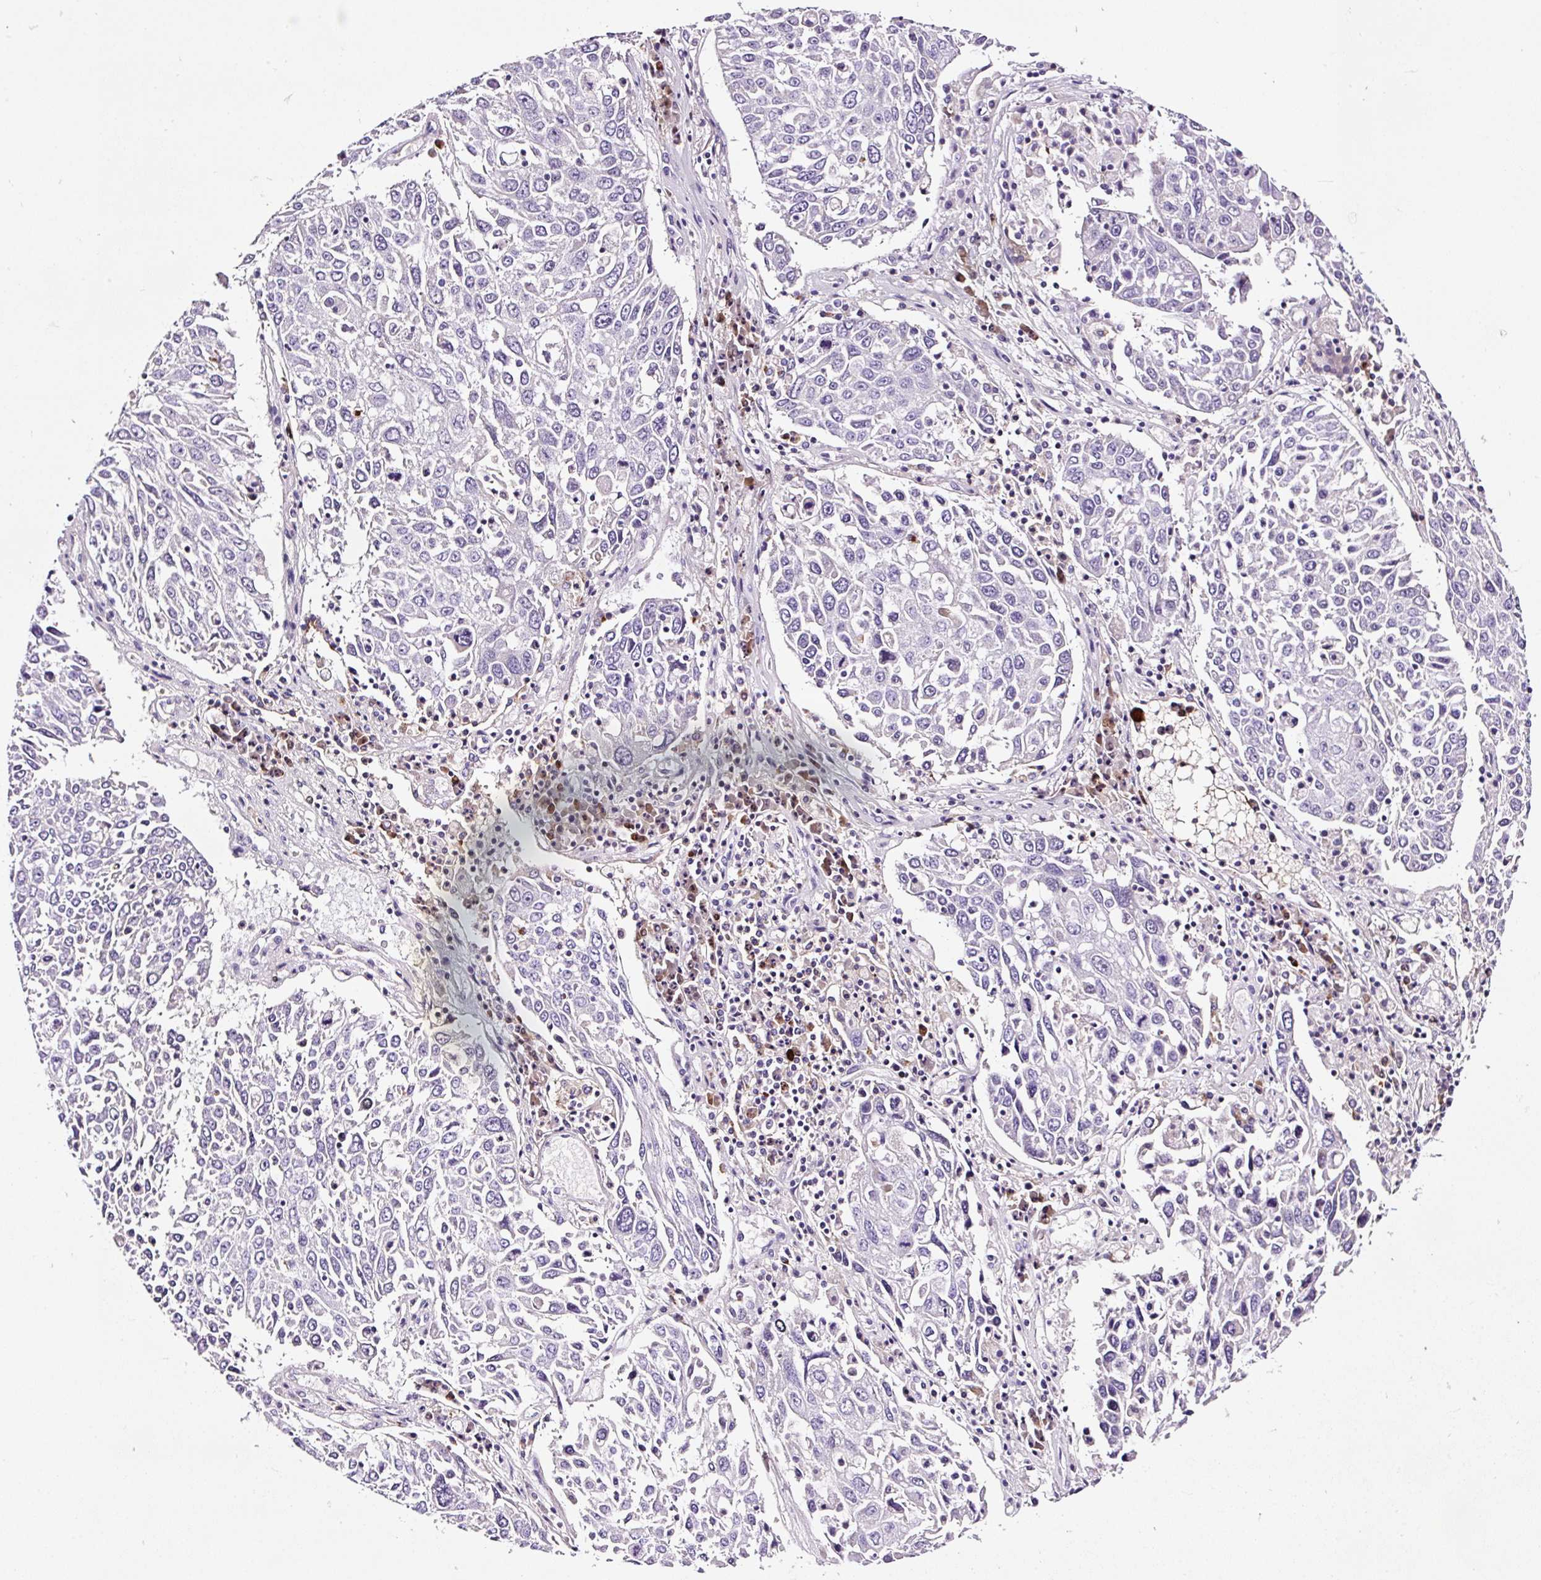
{"staining": {"intensity": "negative", "quantity": "none", "location": "none"}, "tissue": "lung cancer", "cell_type": "Tumor cells", "image_type": "cancer", "snomed": [{"axis": "morphology", "description": "Squamous cell carcinoma, NOS"}, {"axis": "topography", "description": "Lung"}], "caption": "High power microscopy photomicrograph of an IHC micrograph of lung cancer (squamous cell carcinoma), revealing no significant positivity in tumor cells.", "gene": "TAFA3", "patient": {"sex": "male", "age": 65}}